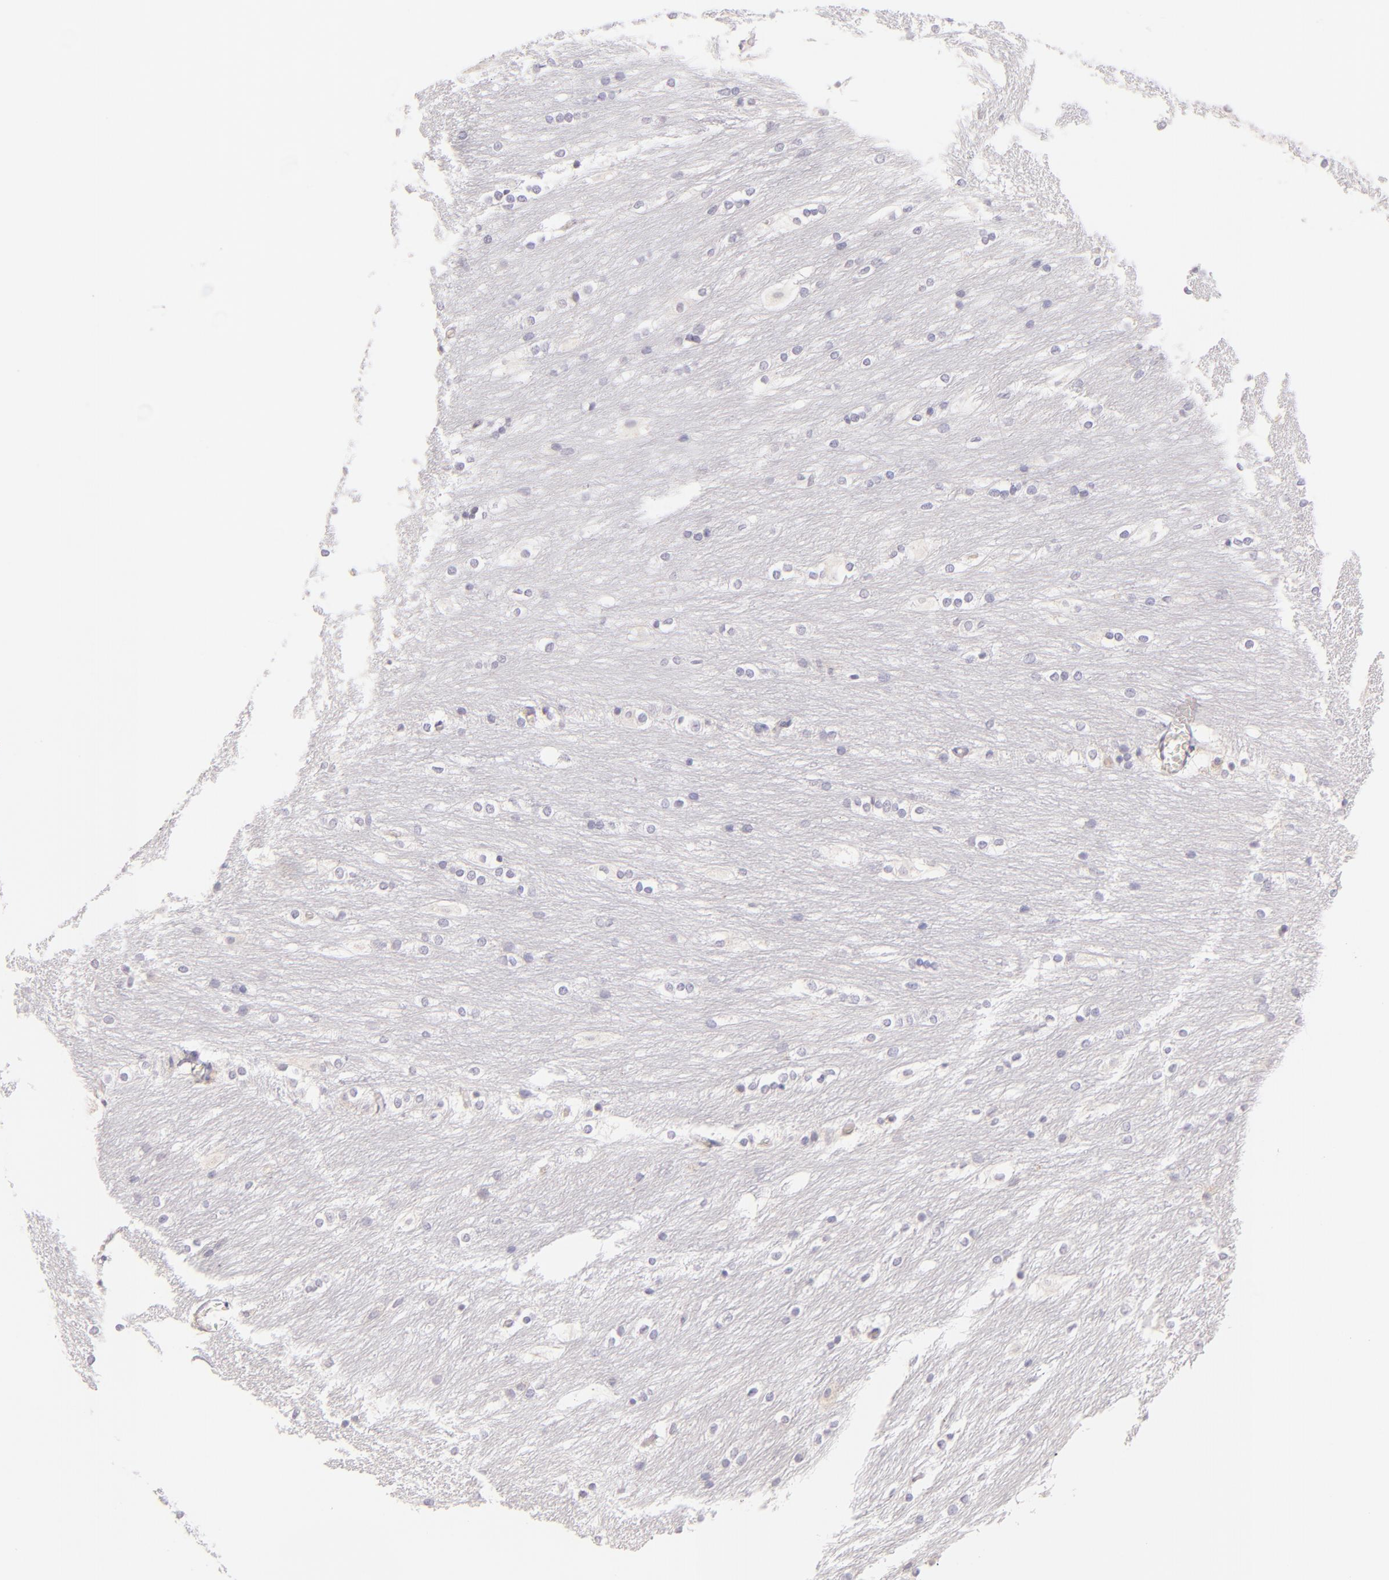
{"staining": {"intensity": "weak", "quantity": "<25%", "location": "cytoplasmic/membranous"}, "tissue": "caudate", "cell_type": "Glial cells", "image_type": "normal", "snomed": [{"axis": "morphology", "description": "Normal tissue, NOS"}, {"axis": "topography", "description": "Lateral ventricle wall"}], "caption": "Glial cells show no significant positivity in benign caudate. (DAB immunohistochemistry (IHC) visualized using brightfield microscopy, high magnification).", "gene": "ZAP70", "patient": {"sex": "female", "age": 19}}